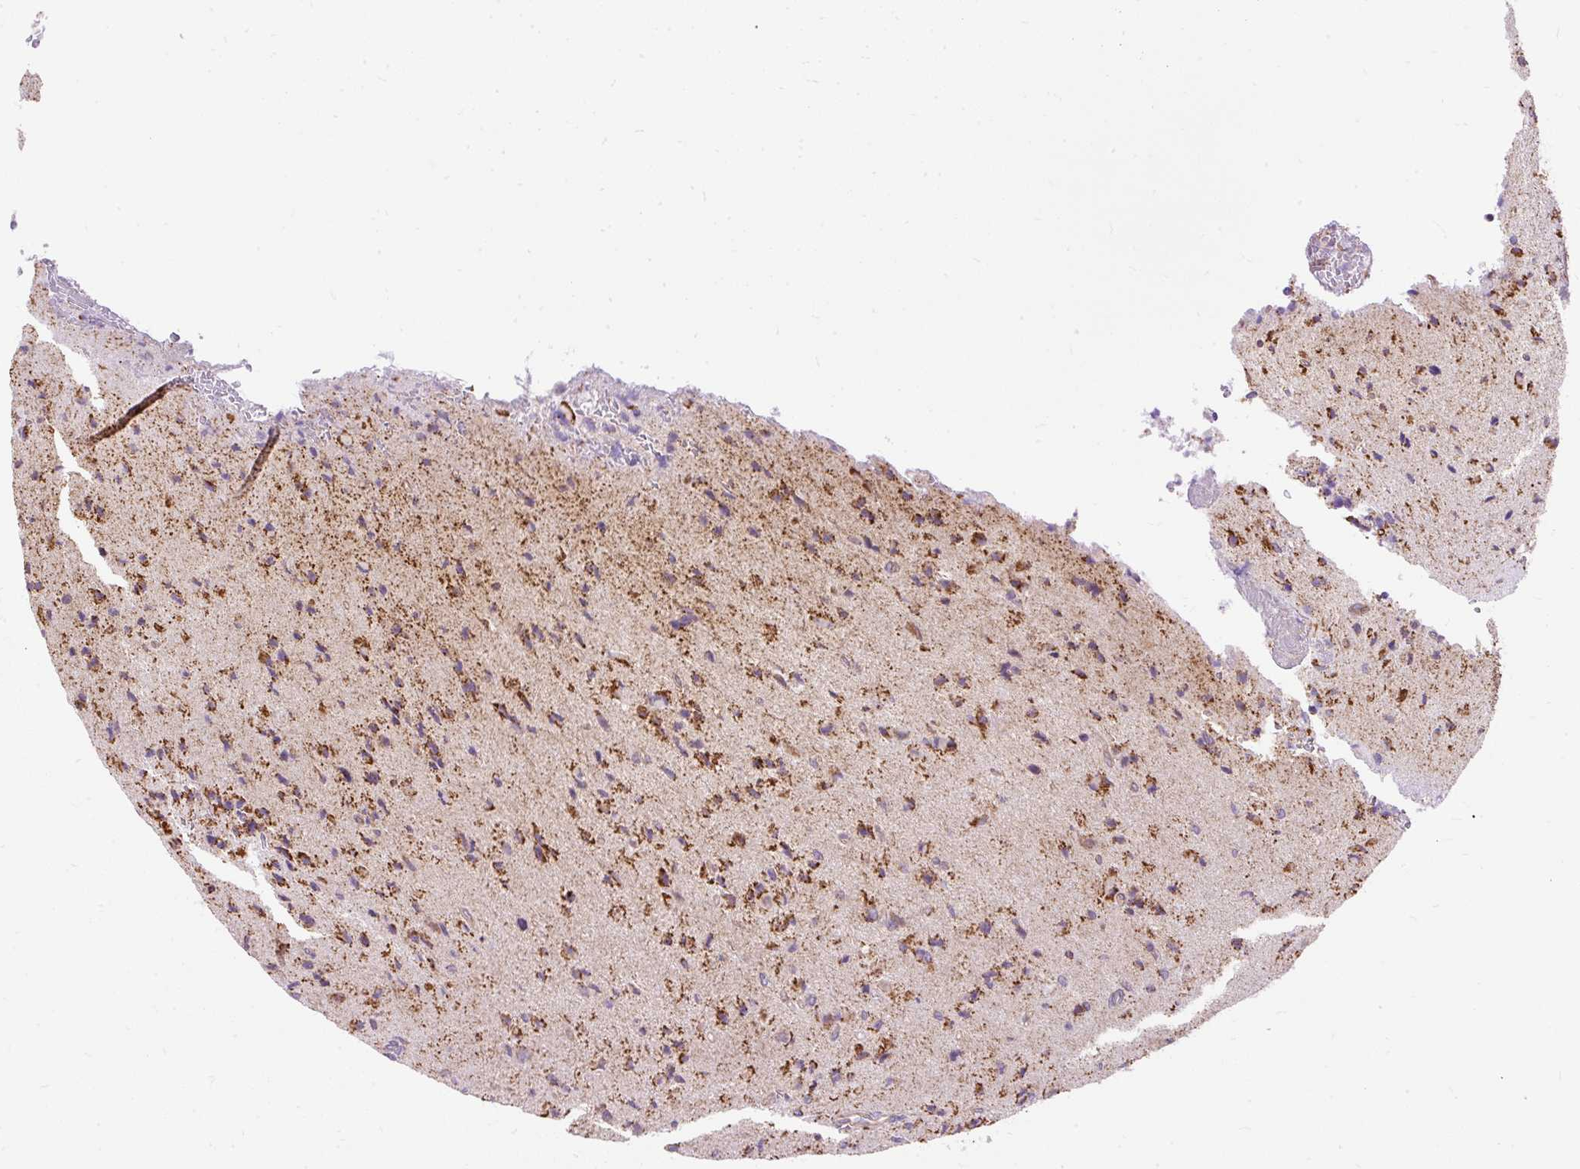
{"staining": {"intensity": "moderate", "quantity": ">75%", "location": "cytoplasmic/membranous"}, "tissue": "glioma", "cell_type": "Tumor cells", "image_type": "cancer", "snomed": [{"axis": "morphology", "description": "Glioma, malignant, High grade"}, {"axis": "topography", "description": "Brain"}], "caption": "Glioma stained for a protein exhibits moderate cytoplasmic/membranous positivity in tumor cells. (Brightfield microscopy of DAB IHC at high magnification).", "gene": "CEP290", "patient": {"sex": "male", "age": 36}}